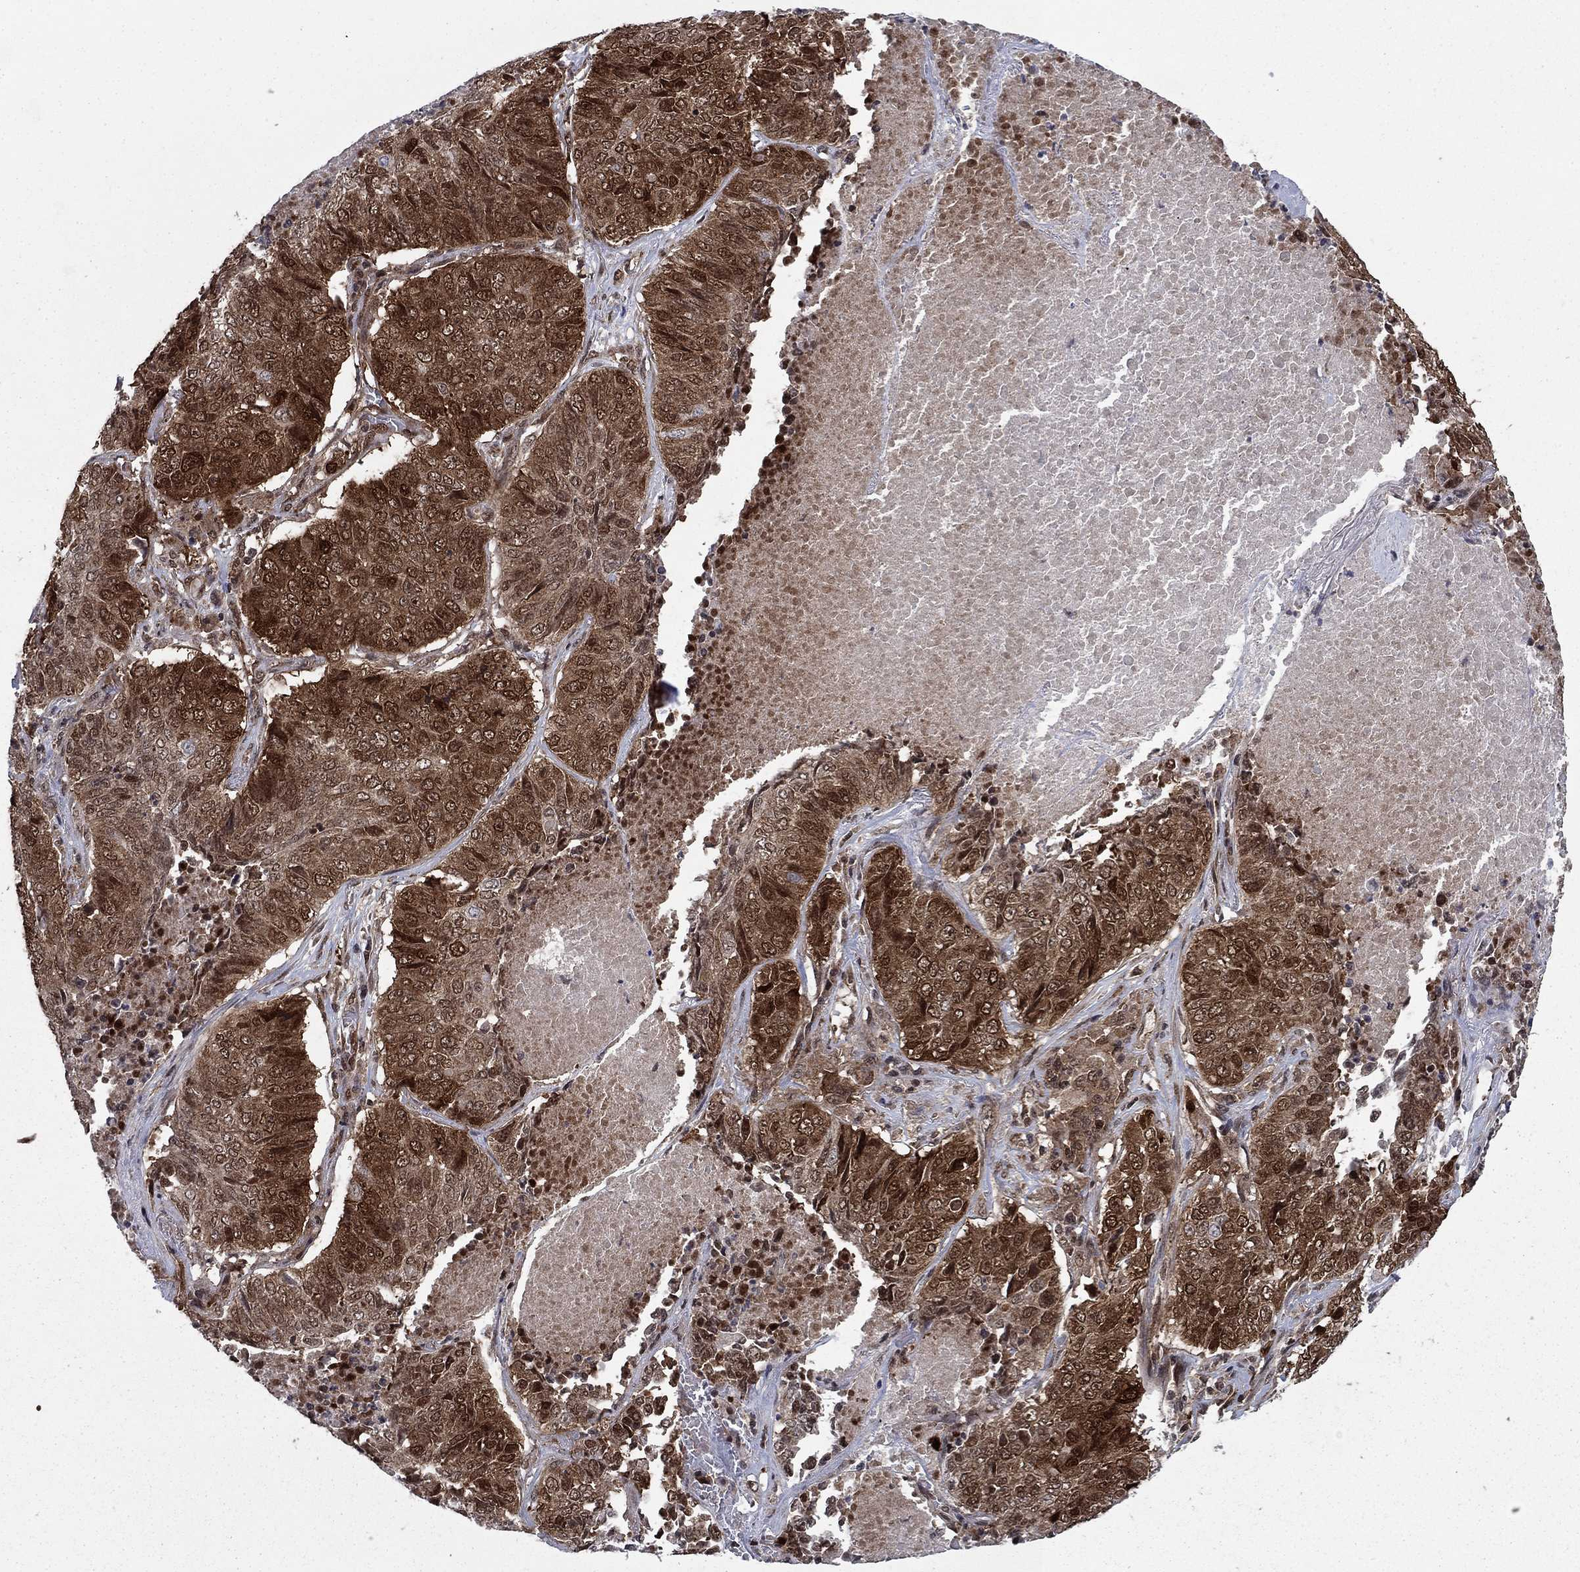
{"staining": {"intensity": "strong", "quantity": ">75%", "location": "cytoplasmic/membranous"}, "tissue": "lung cancer", "cell_type": "Tumor cells", "image_type": "cancer", "snomed": [{"axis": "morphology", "description": "Normal tissue, NOS"}, {"axis": "morphology", "description": "Squamous cell carcinoma, NOS"}, {"axis": "topography", "description": "Bronchus"}, {"axis": "topography", "description": "Lung"}], "caption": "Human lung cancer (squamous cell carcinoma) stained with a protein marker displays strong staining in tumor cells.", "gene": "DNAJA1", "patient": {"sex": "male", "age": 64}}